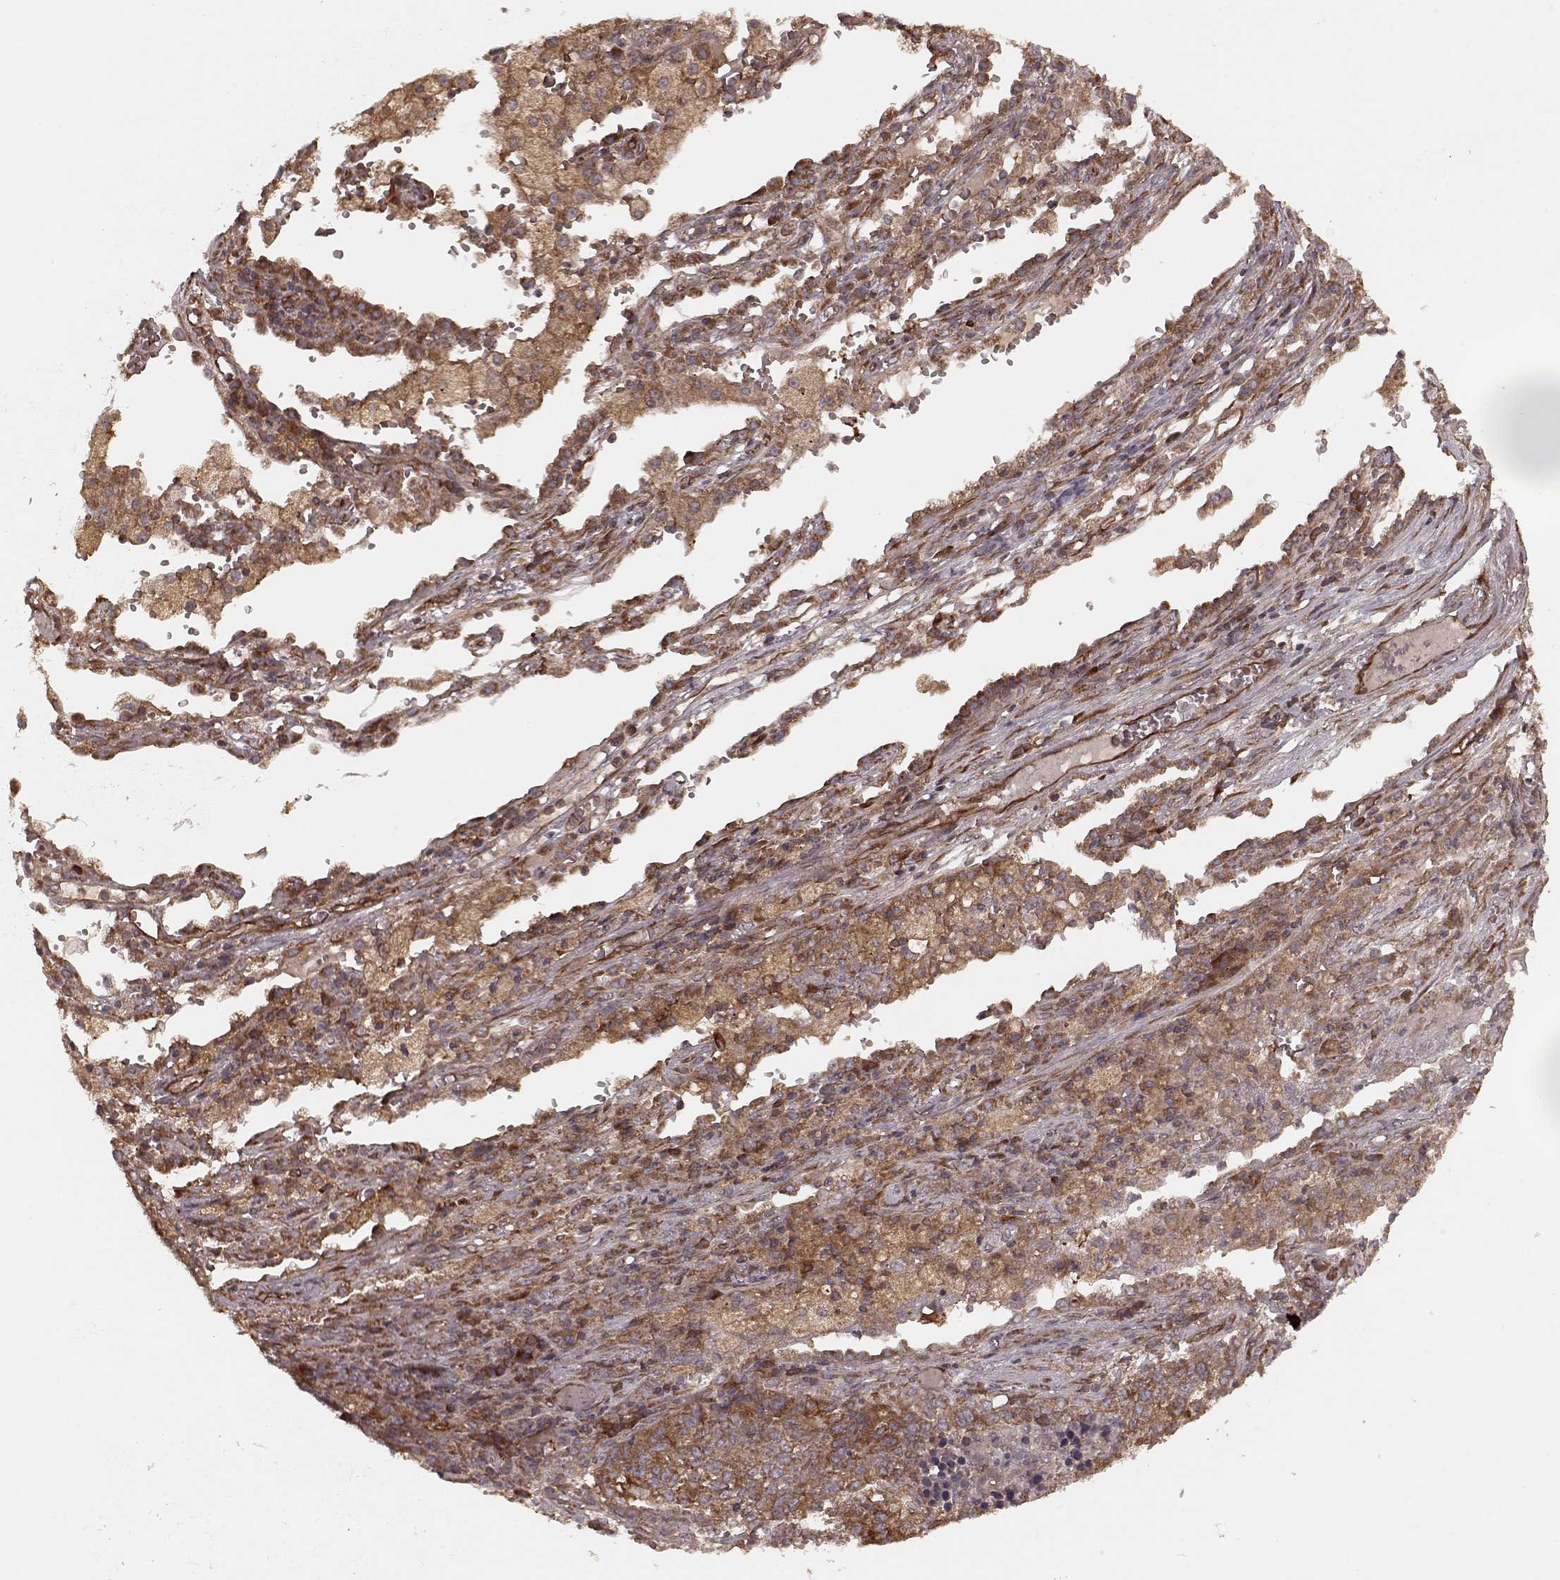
{"staining": {"intensity": "strong", "quantity": ">75%", "location": "cytoplasmic/membranous"}, "tissue": "lung cancer", "cell_type": "Tumor cells", "image_type": "cancer", "snomed": [{"axis": "morphology", "description": "Adenocarcinoma, NOS"}, {"axis": "topography", "description": "Lung"}], "caption": "Lung adenocarcinoma stained with a protein marker reveals strong staining in tumor cells.", "gene": "AGPAT1", "patient": {"sex": "male", "age": 57}}